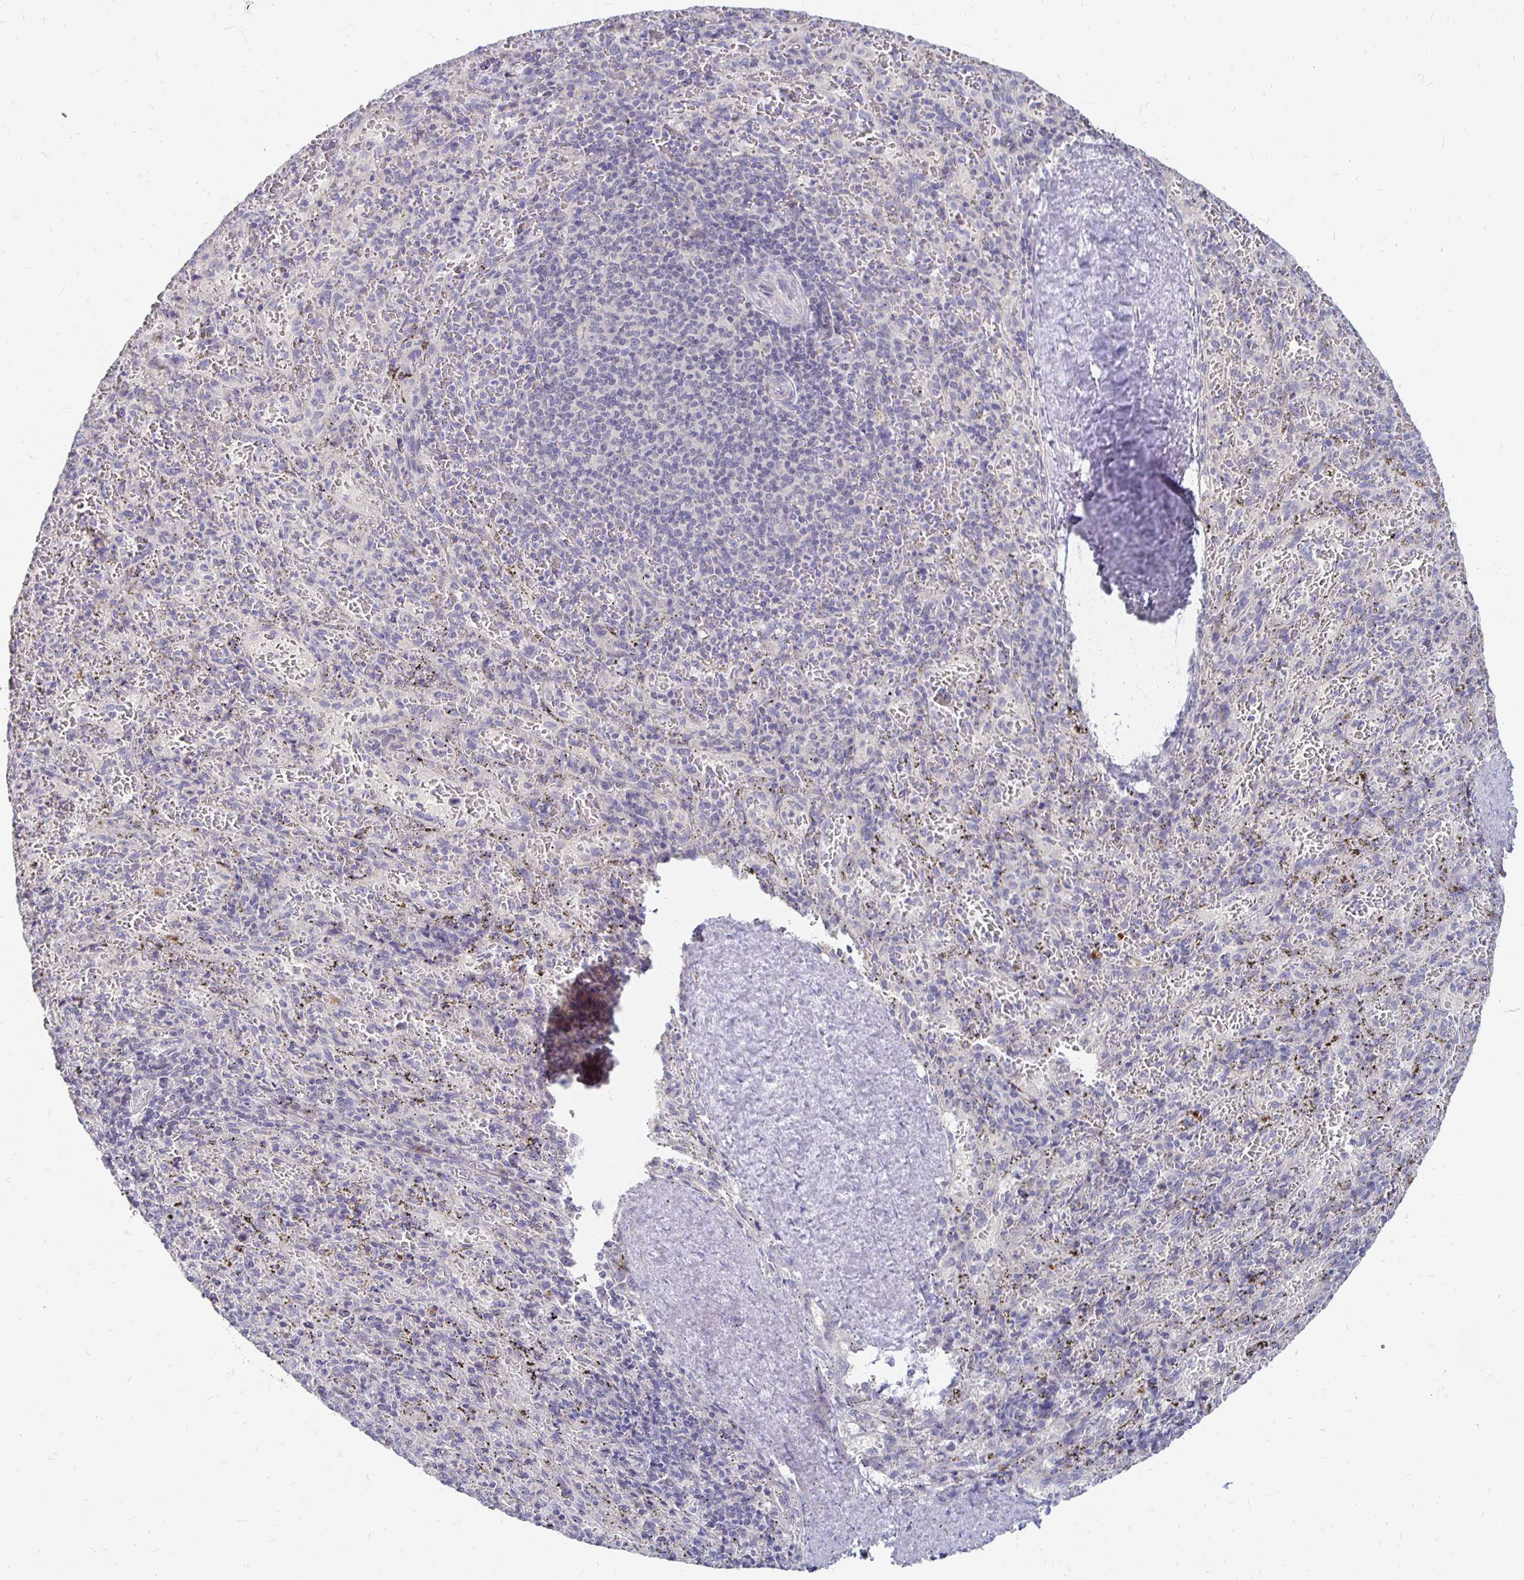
{"staining": {"intensity": "negative", "quantity": "none", "location": "none"}, "tissue": "spleen", "cell_type": "Cells in red pulp", "image_type": "normal", "snomed": [{"axis": "morphology", "description": "Normal tissue, NOS"}, {"axis": "topography", "description": "Spleen"}], "caption": "Immunohistochemistry image of normal spleen stained for a protein (brown), which demonstrates no expression in cells in red pulp. The staining was performed using DAB (3,3'-diaminobenzidine) to visualize the protein expression in brown, while the nuclei were stained in blue with hematoxylin (Magnification: 20x).", "gene": "FKRP", "patient": {"sex": "male", "age": 57}}